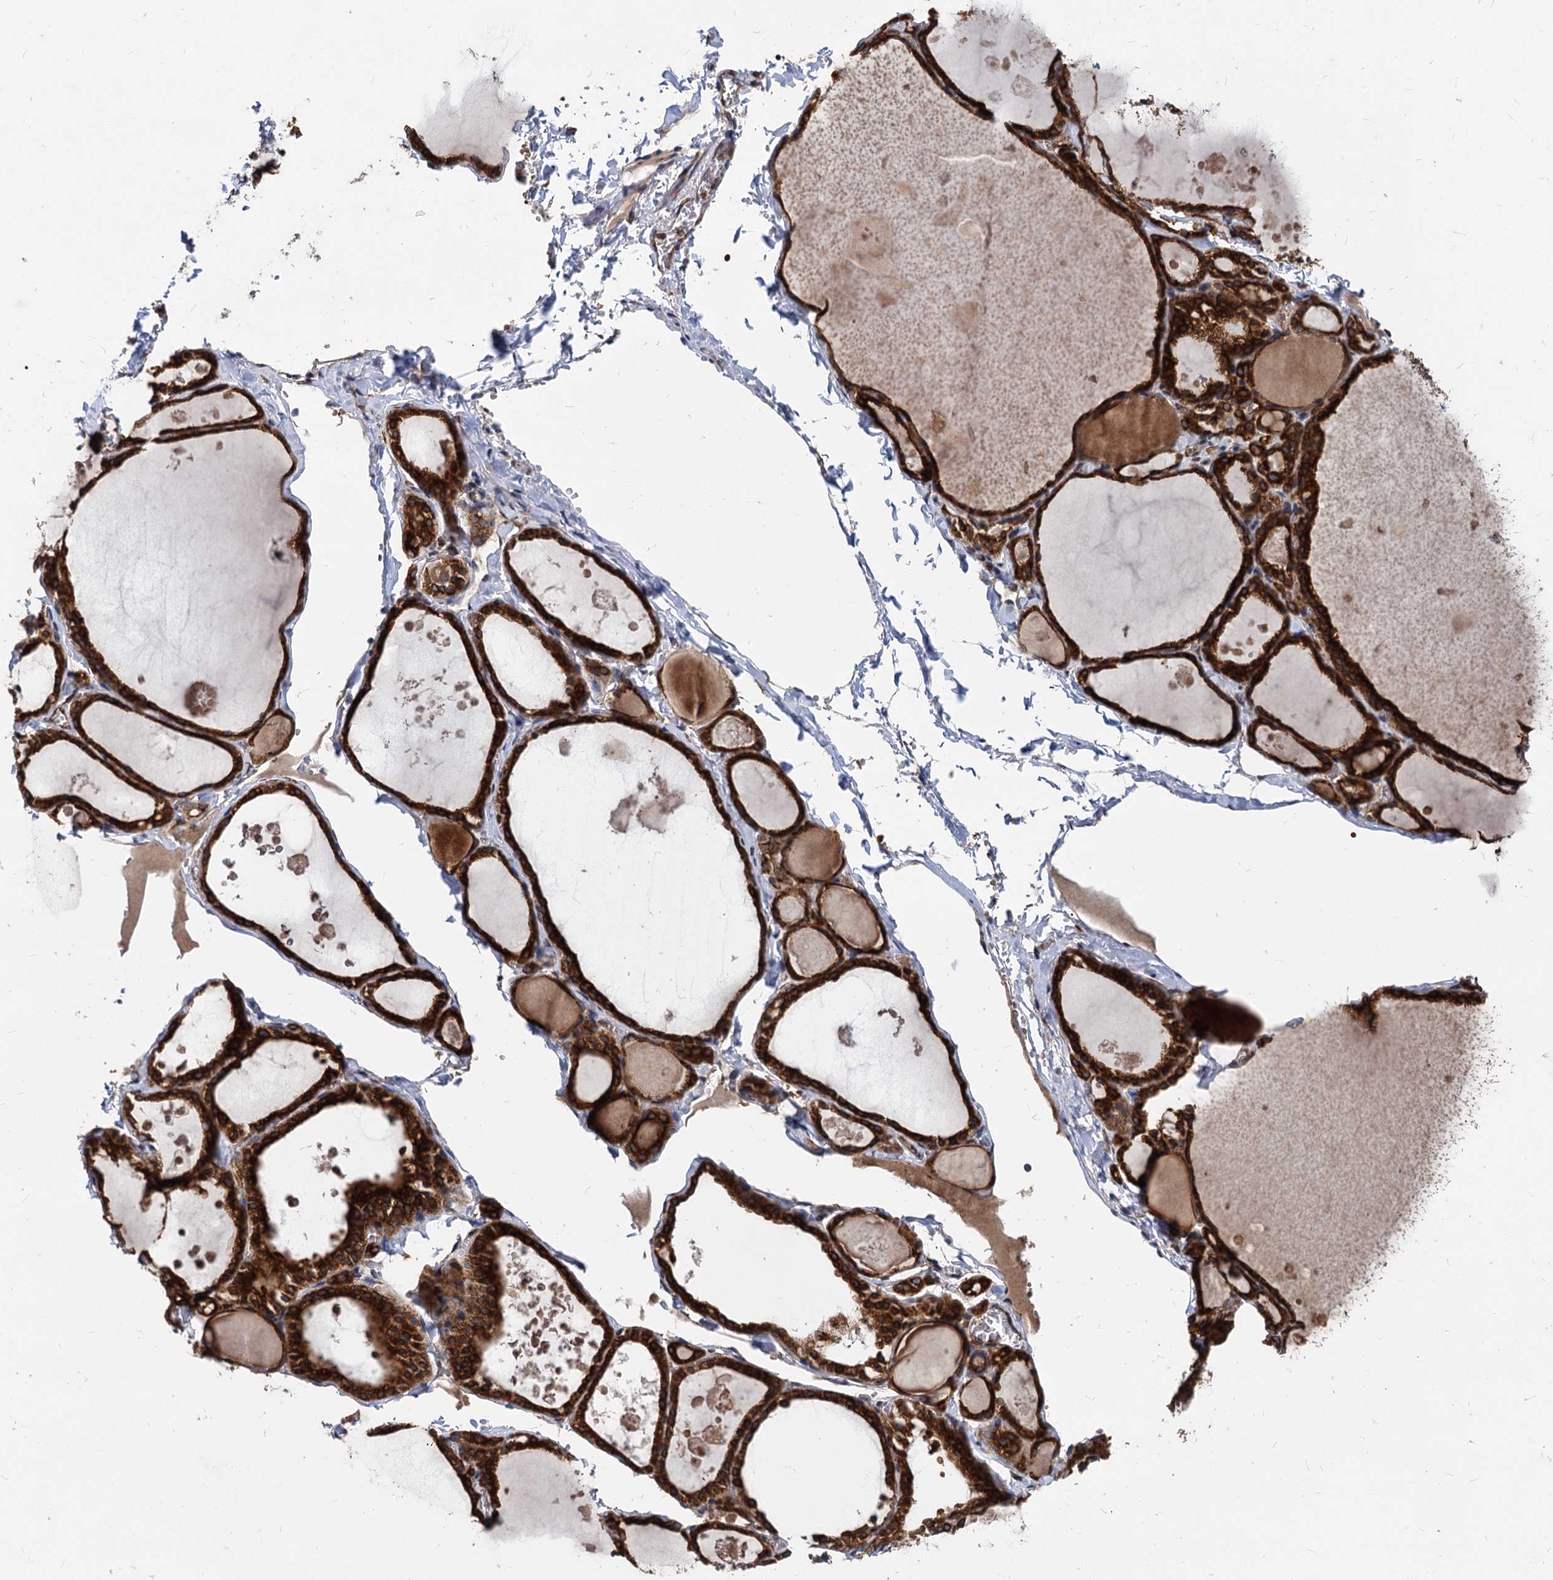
{"staining": {"intensity": "strong", "quantity": ">75%", "location": "cytoplasmic/membranous"}, "tissue": "thyroid gland", "cell_type": "Glandular cells", "image_type": "normal", "snomed": [{"axis": "morphology", "description": "Normal tissue, NOS"}, {"axis": "topography", "description": "Thyroid gland"}], "caption": "An image showing strong cytoplasmic/membranous staining in approximately >75% of glandular cells in unremarkable thyroid gland, as visualized by brown immunohistochemical staining.", "gene": "STIM1", "patient": {"sex": "male", "age": 56}}